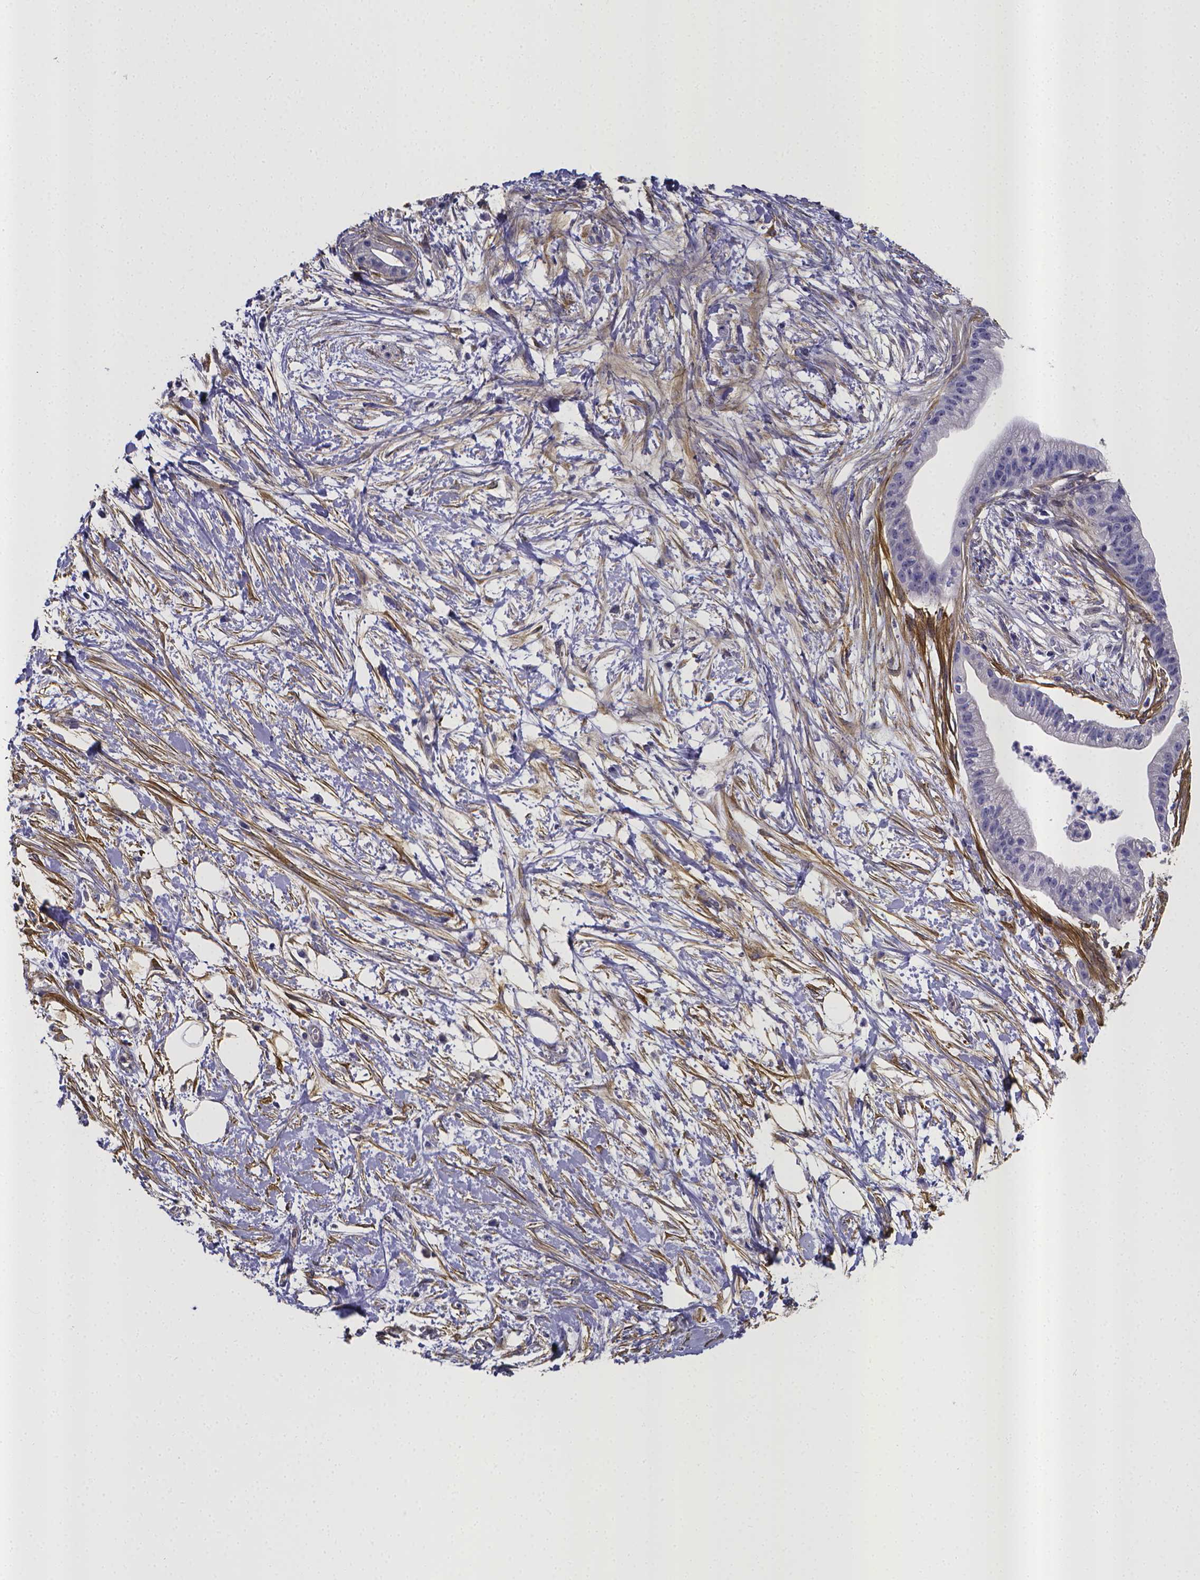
{"staining": {"intensity": "negative", "quantity": "none", "location": "none"}, "tissue": "pancreatic cancer", "cell_type": "Tumor cells", "image_type": "cancer", "snomed": [{"axis": "morphology", "description": "Normal tissue, NOS"}, {"axis": "morphology", "description": "Adenocarcinoma, NOS"}, {"axis": "topography", "description": "Lymph node"}, {"axis": "topography", "description": "Pancreas"}], "caption": "DAB (3,3'-diaminobenzidine) immunohistochemical staining of human adenocarcinoma (pancreatic) exhibits no significant positivity in tumor cells.", "gene": "RERG", "patient": {"sex": "female", "age": 58}}